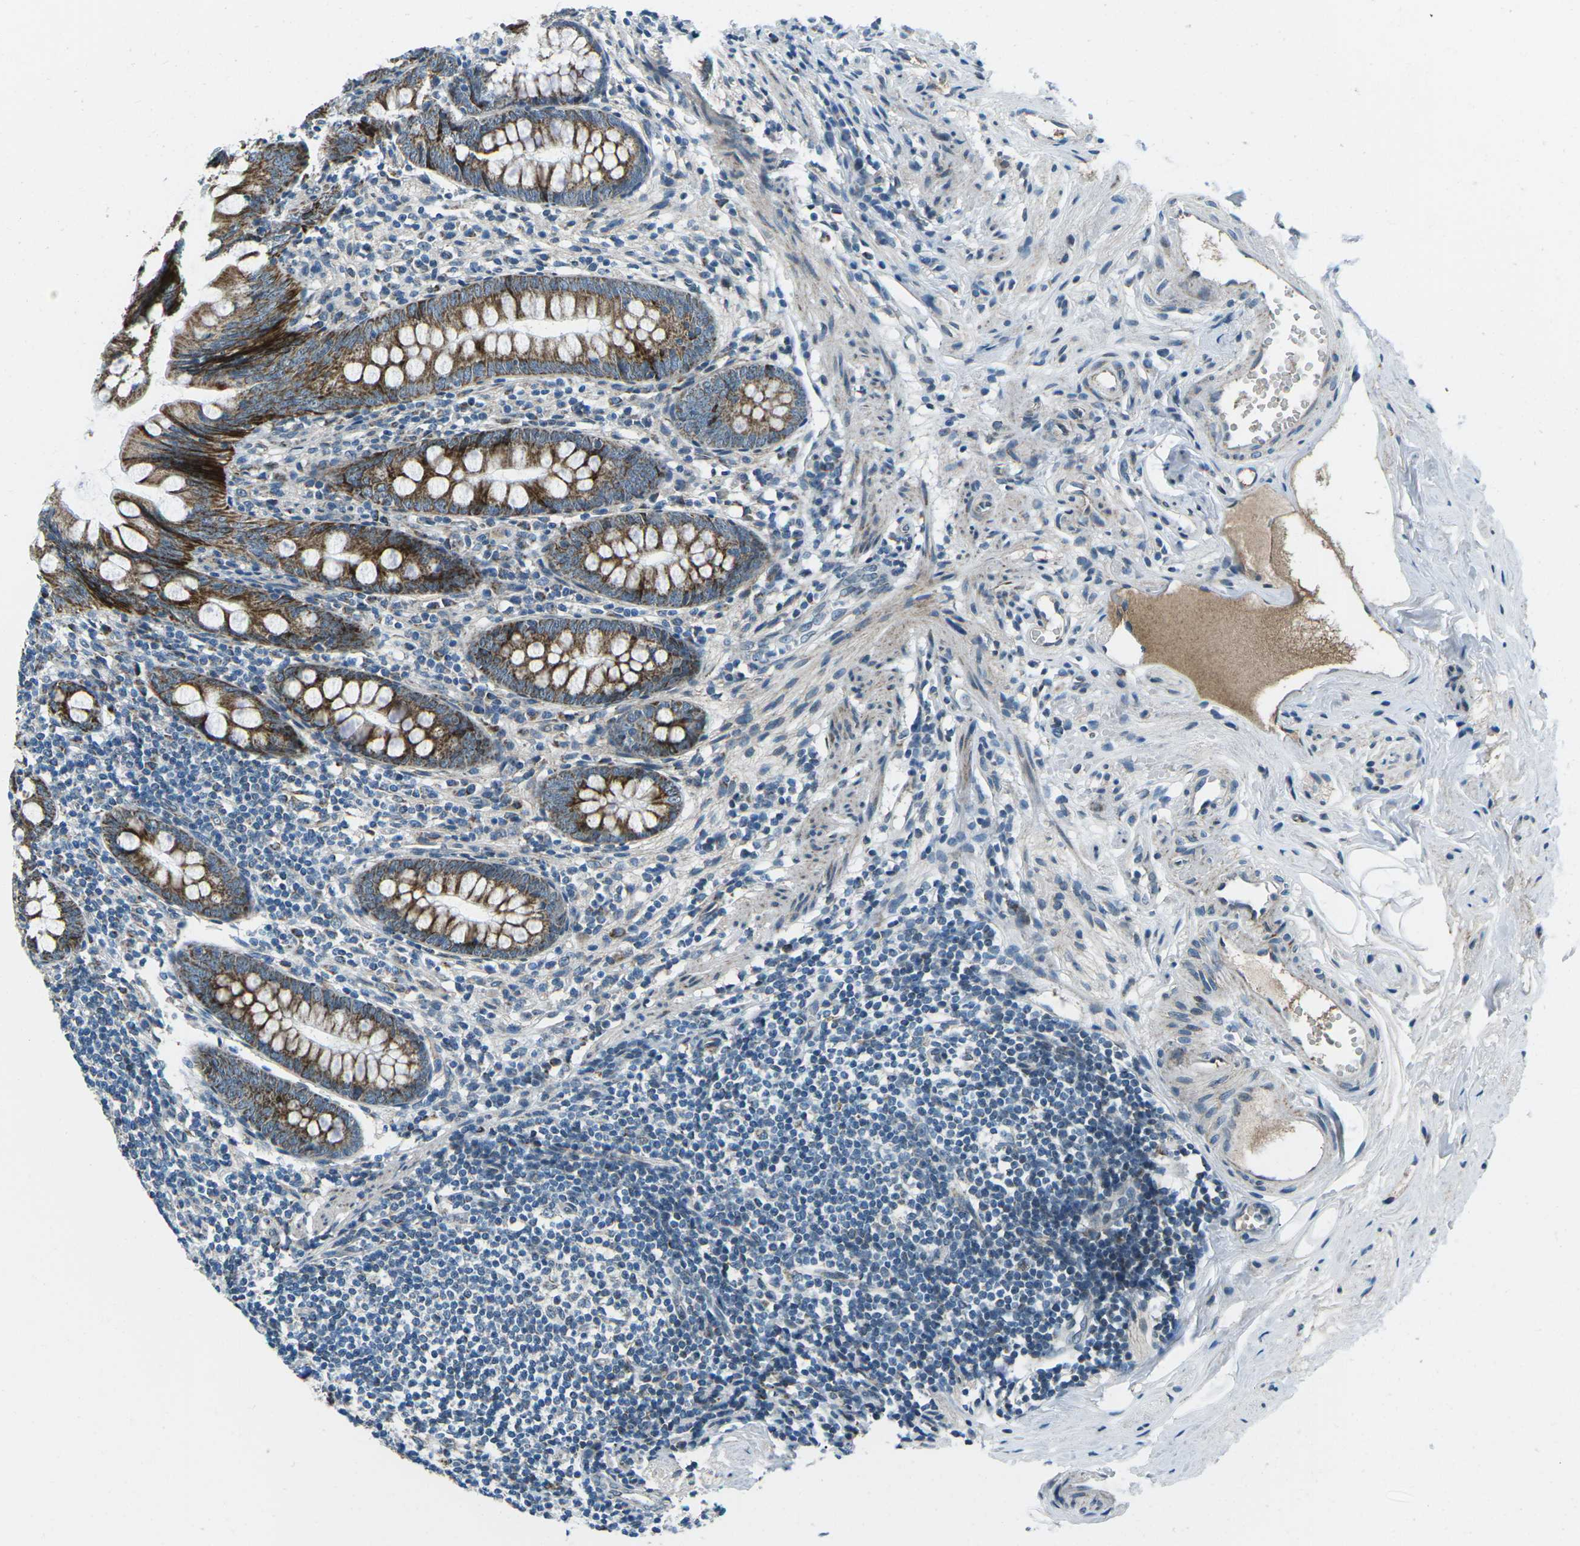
{"staining": {"intensity": "strong", "quantity": ">75%", "location": "cytoplasmic/membranous"}, "tissue": "appendix", "cell_type": "Glandular cells", "image_type": "normal", "snomed": [{"axis": "morphology", "description": "Normal tissue, NOS"}, {"axis": "topography", "description": "Appendix"}], "caption": "High-power microscopy captured an immunohistochemistry (IHC) image of benign appendix, revealing strong cytoplasmic/membranous staining in about >75% of glandular cells. Nuclei are stained in blue.", "gene": "RFESD", "patient": {"sex": "female", "age": 77}}